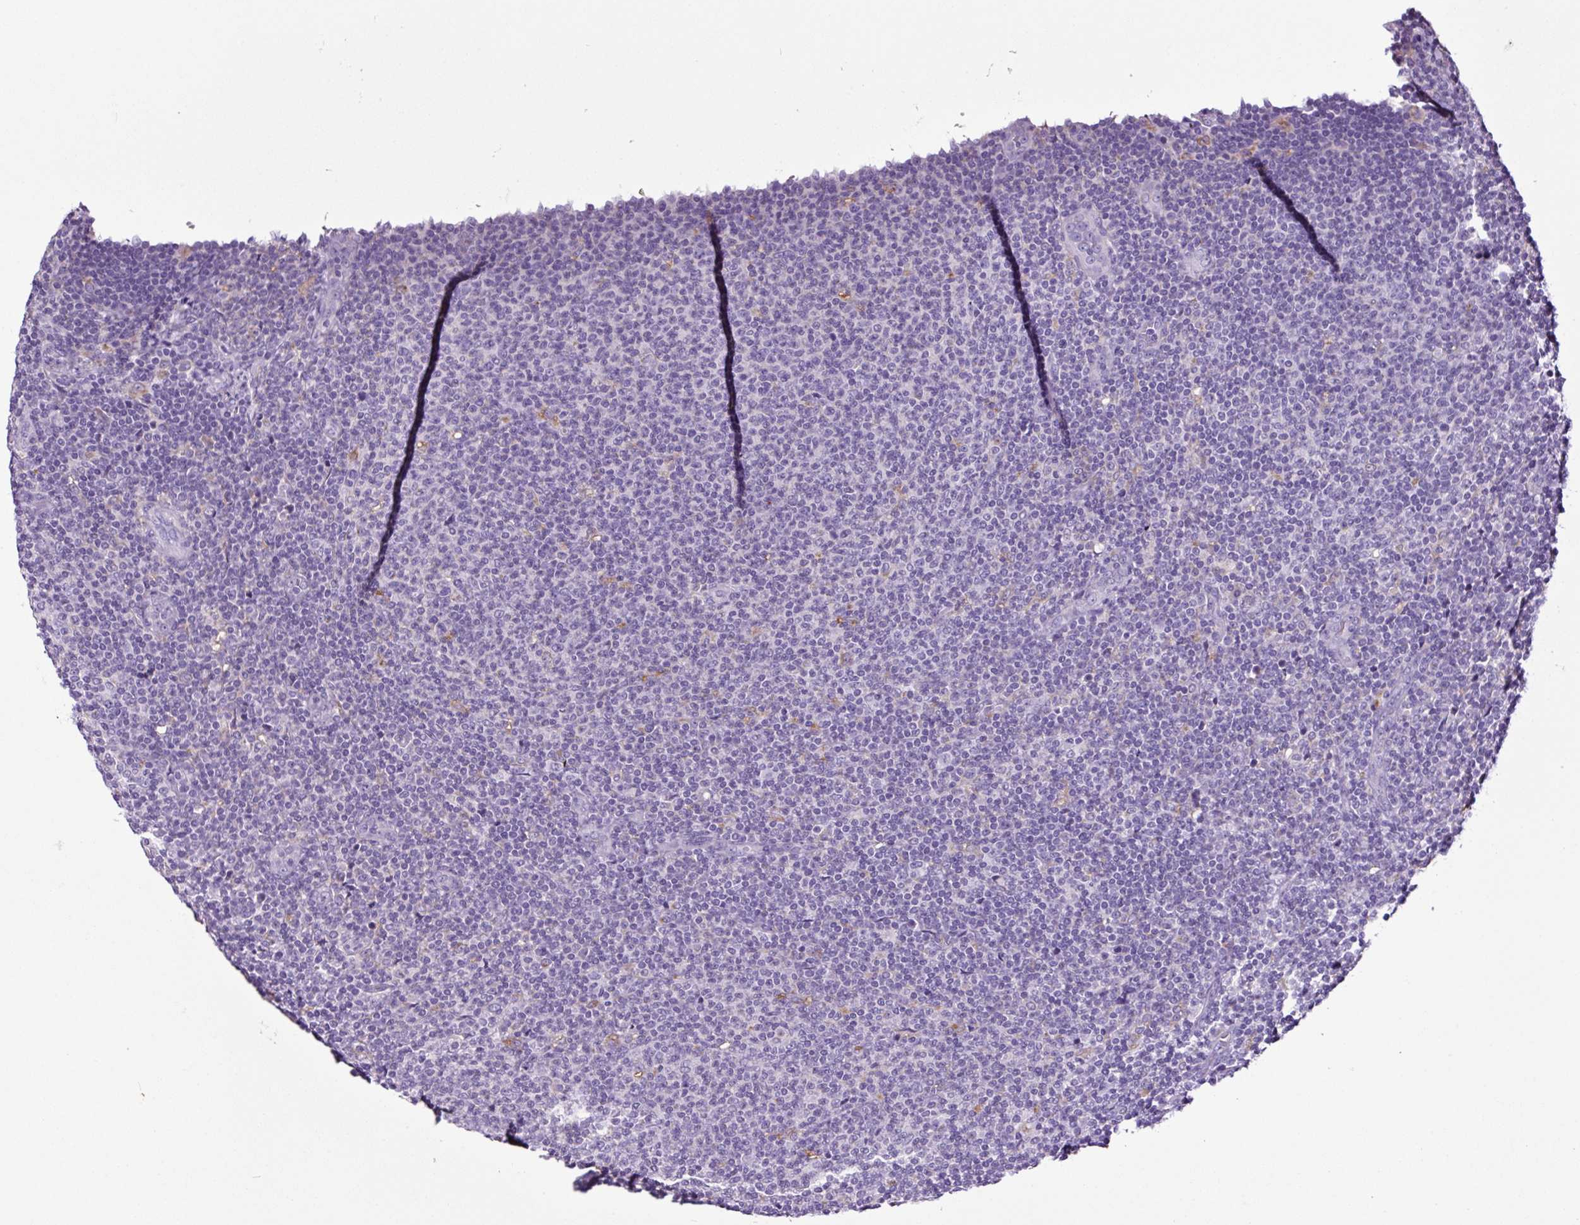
{"staining": {"intensity": "negative", "quantity": "none", "location": "none"}, "tissue": "lymphoma", "cell_type": "Tumor cells", "image_type": "cancer", "snomed": [{"axis": "morphology", "description": "Malignant lymphoma, non-Hodgkin's type, Low grade"}, {"axis": "topography", "description": "Lymph node"}], "caption": "An IHC image of low-grade malignant lymphoma, non-Hodgkin's type is shown. There is no staining in tumor cells of low-grade malignant lymphoma, non-Hodgkin's type.", "gene": "FBXL7", "patient": {"sex": "male", "age": 66}}